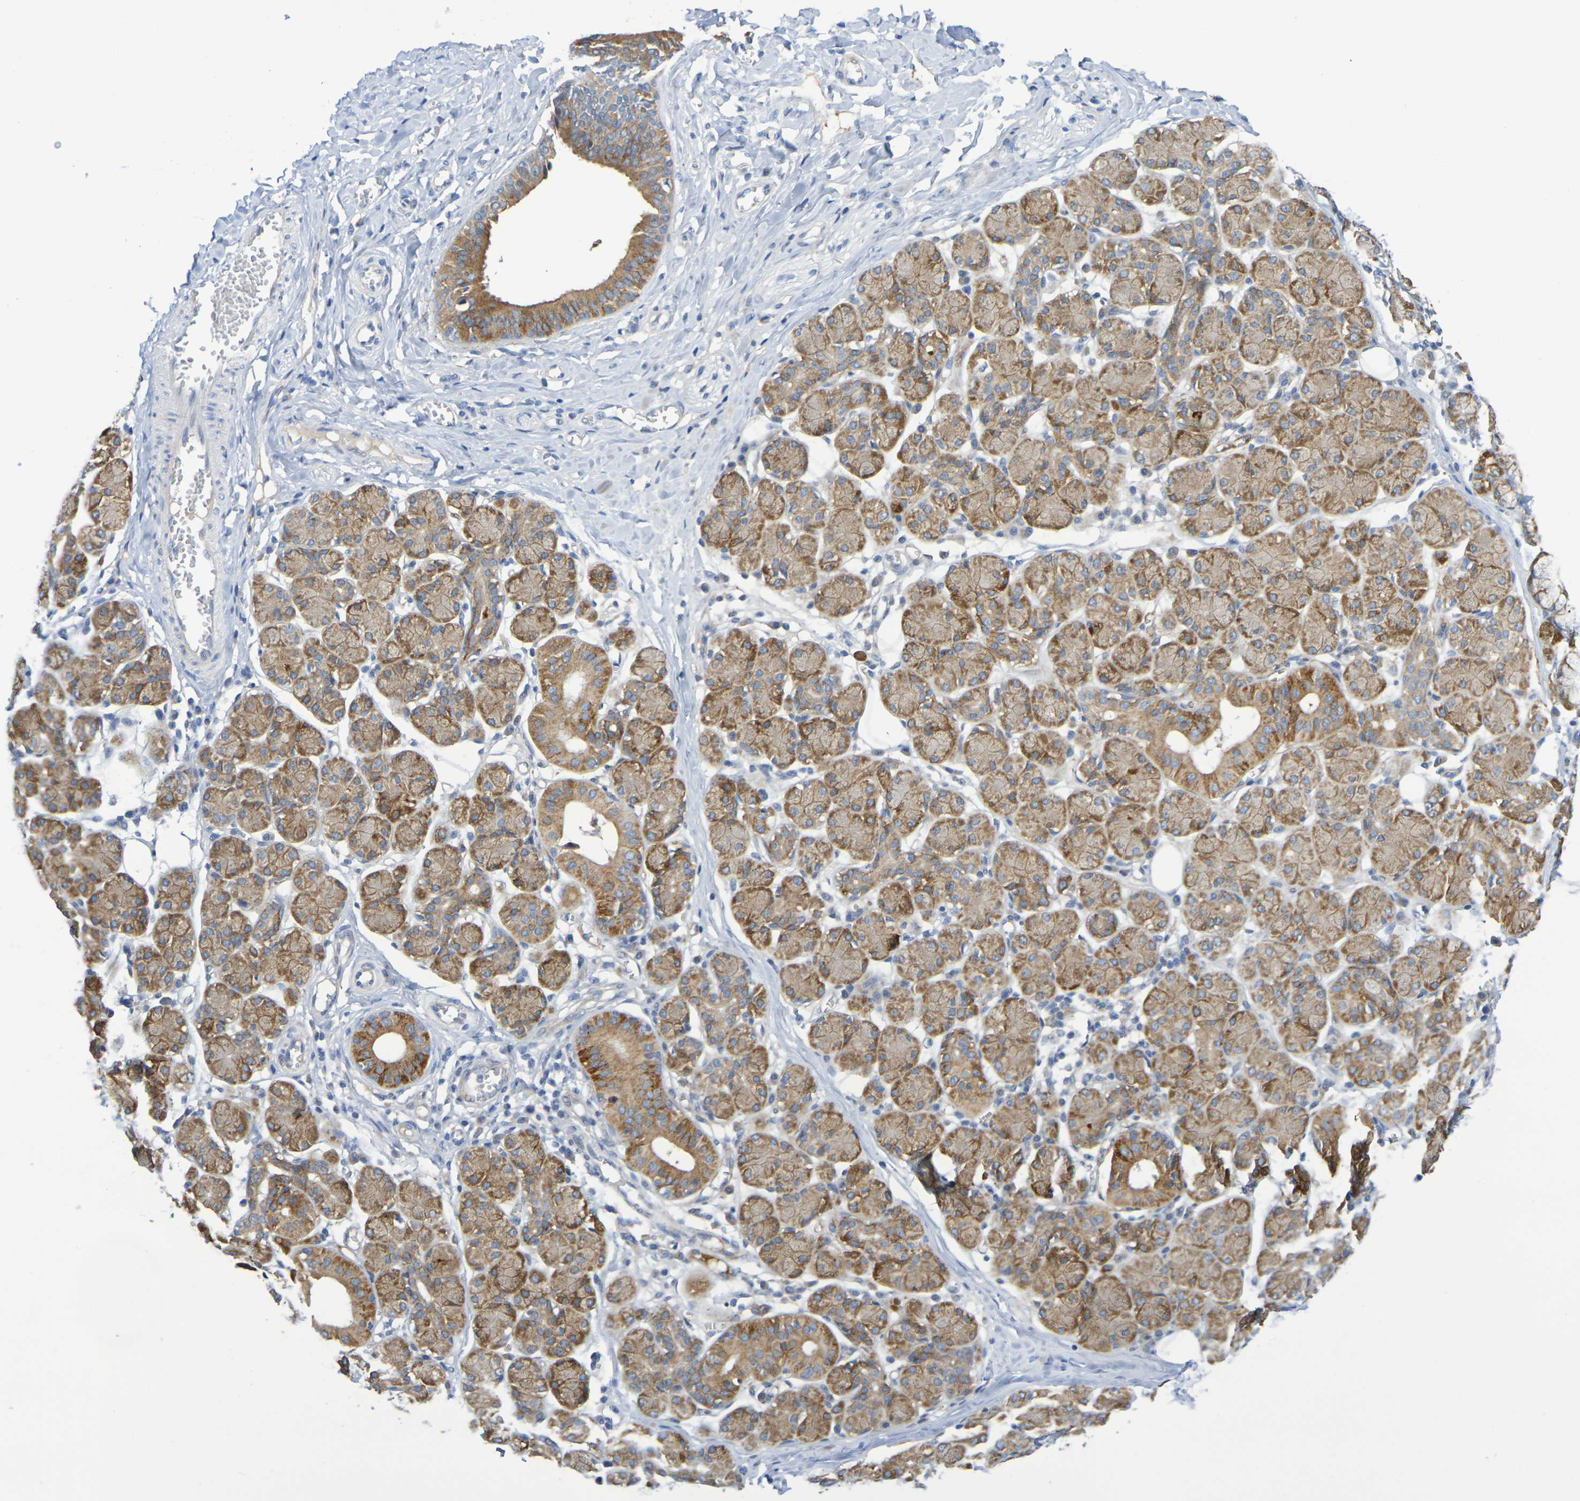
{"staining": {"intensity": "moderate", "quantity": ">75%", "location": "cytoplasmic/membranous"}, "tissue": "salivary gland", "cell_type": "Glandular cells", "image_type": "normal", "snomed": [{"axis": "morphology", "description": "Normal tissue, NOS"}, {"axis": "morphology", "description": "Inflammation, NOS"}, {"axis": "topography", "description": "Lymph node"}, {"axis": "topography", "description": "Salivary gland"}], "caption": "Immunohistochemical staining of normal salivary gland reveals >75% levels of moderate cytoplasmic/membranous protein positivity in about >75% of glandular cells.", "gene": "SDC4", "patient": {"sex": "male", "age": 3}}